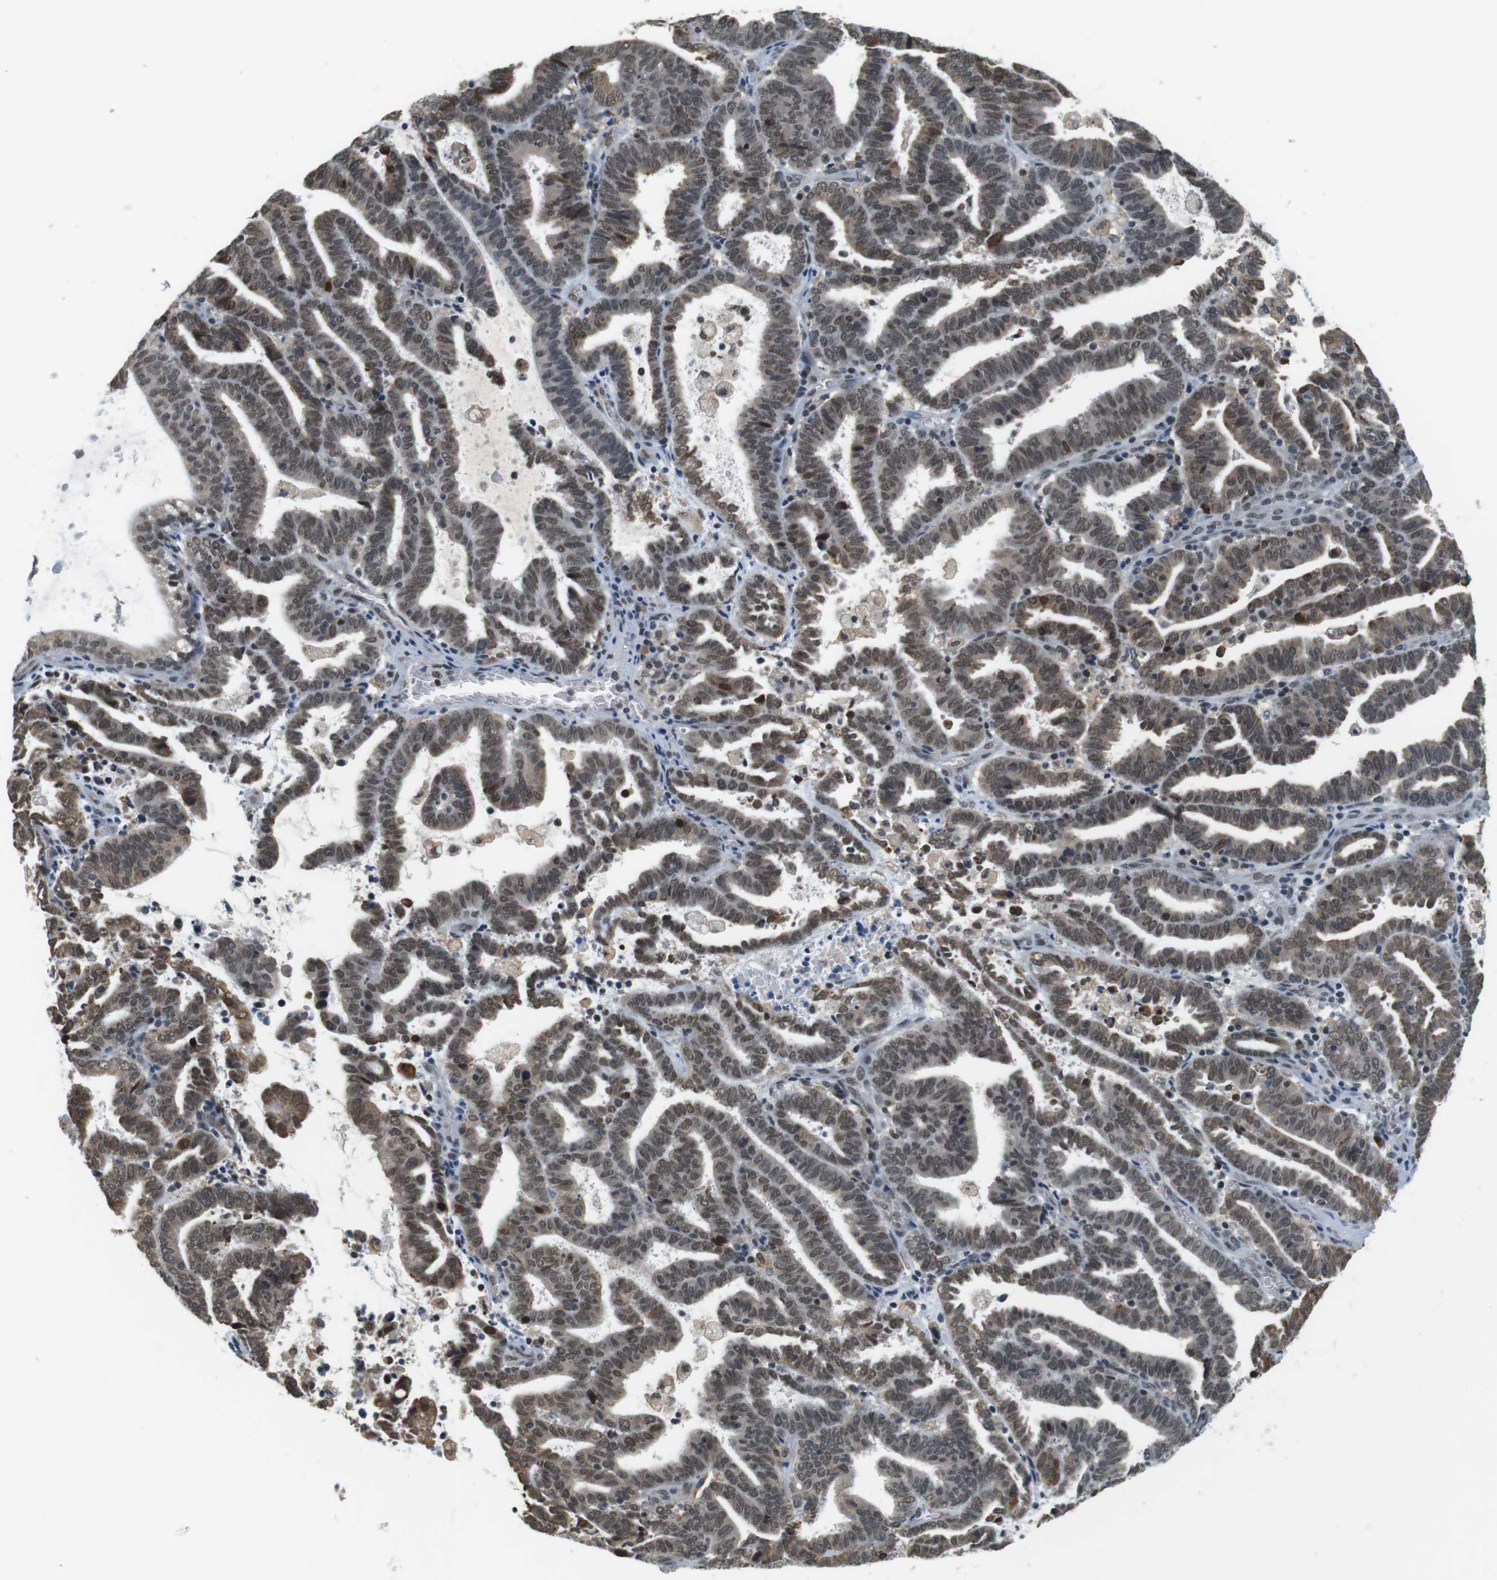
{"staining": {"intensity": "moderate", "quantity": "25%-75%", "location": "nuclear"}, "tissue": "endometrial cancer", "cell_type": "Tumor cells", "image_type": "cancer", "snomed": [{"axis": "morphology", "description": "Adenocarcinoma, NOS"}, {"axis": "topography", "description": "Uterus"}], "caption": "An immunohistochemistry (IHC) photomicrograph of neoplastic tissue is shown. Protein staining in brown highlights moderate nuclear positivity in endometrial cancer within tumor cells. (Stains: DAB (3,3'-diaminobenzidine) in brown, nuclei in blue, Microscopy: brightfield microscopy at high magnification).", "gene": "RNF38", "patient": {"sex": "female", "age": 83}}